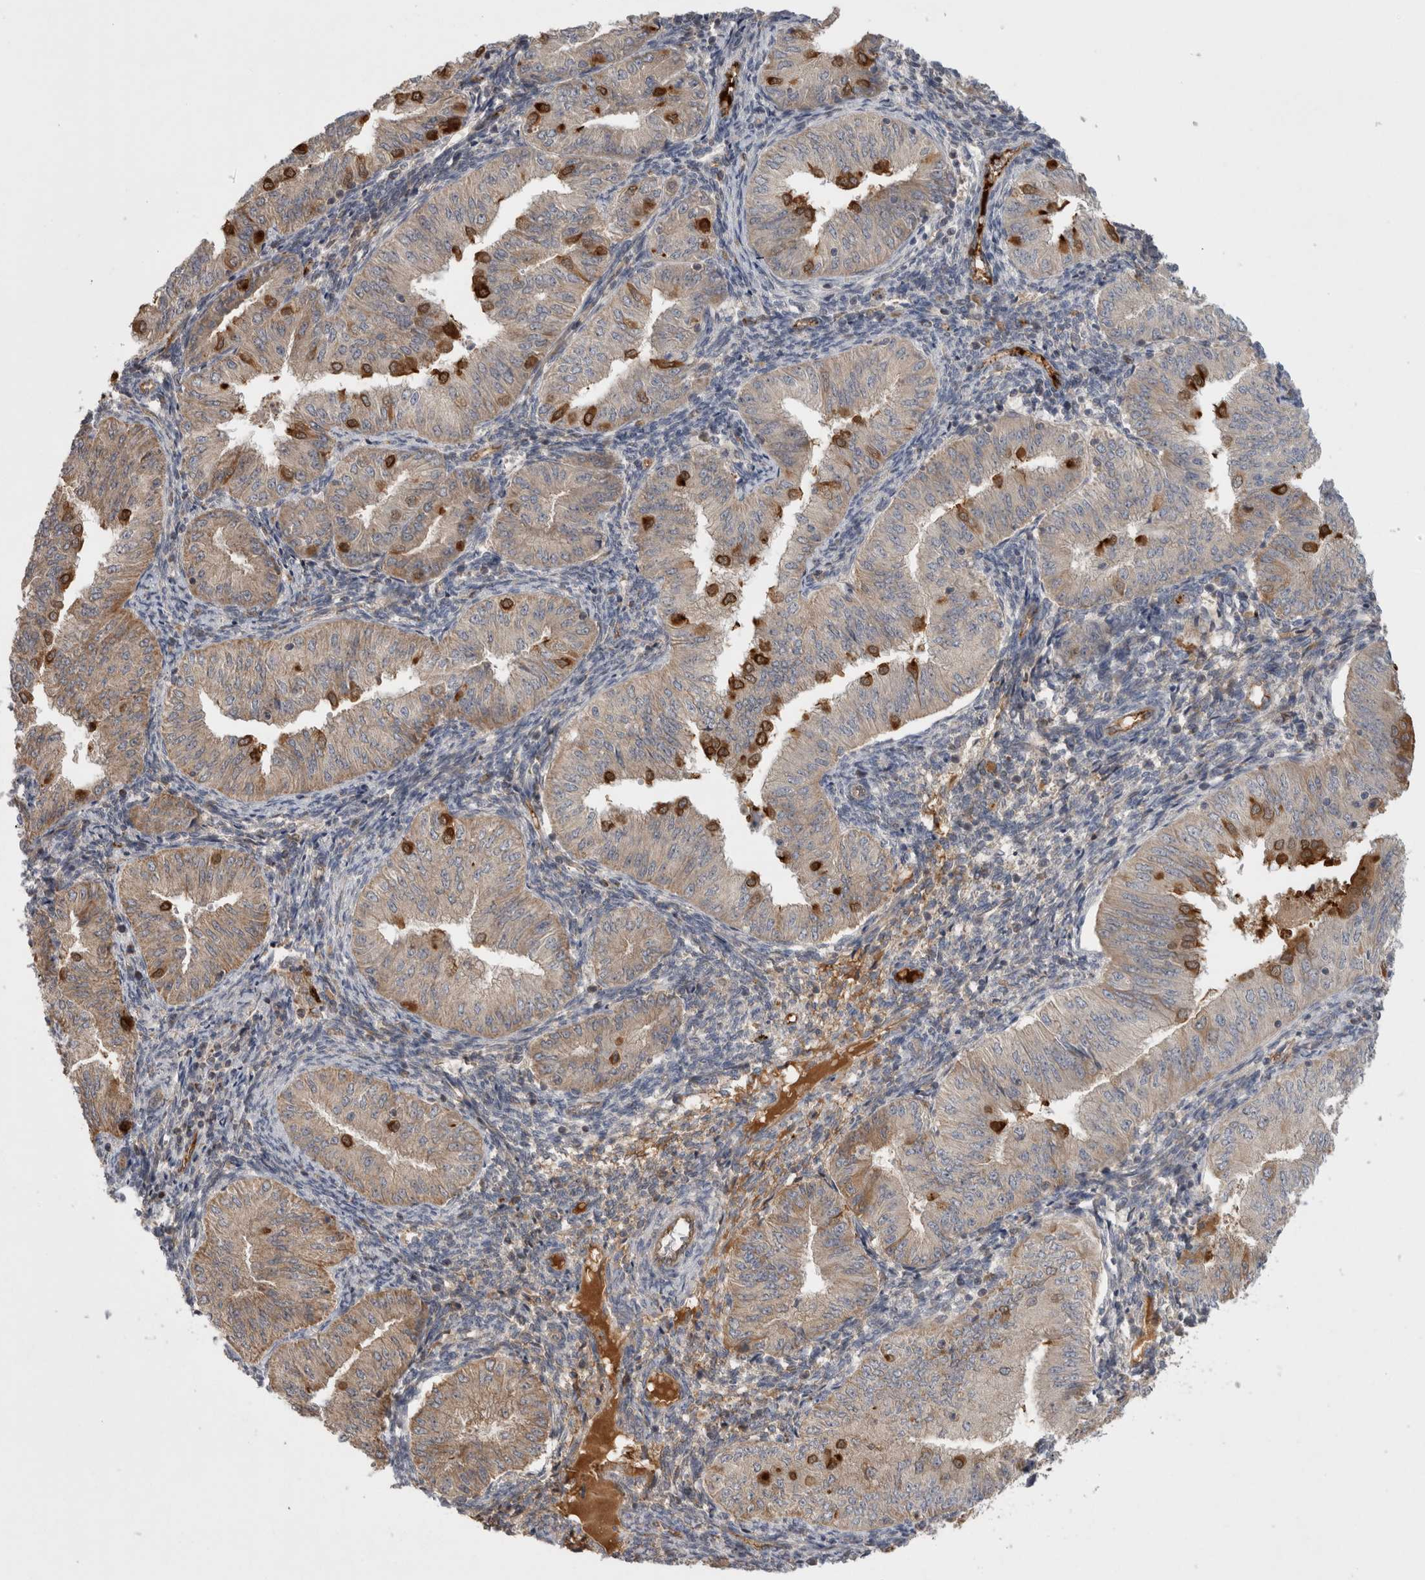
{"staining": {"intensity": "strong", "quantity": "<25%", "location": "cytoplasmic/membranous"}, "tissue": "endometrial cancer", "cell_type": "Tumor cells", "image_type": "cancer", "snomed": [{"axis": "morphology", "description": "Normal tissue, NOS"}, {"axis": "morphology", "description": "Adenocarcinoma, NOS"}, {"axis": "topography", "description": "Endometrium"}], "caption": "Protein staining by immunohistochemistry exhibits strong cytoplasmic/membranous positivity in about <25% of tumor cells in endometrial cancer (adenocarcinoma).", "gene": "DARS2", "patient": {"sex": "female", "age": 53}}